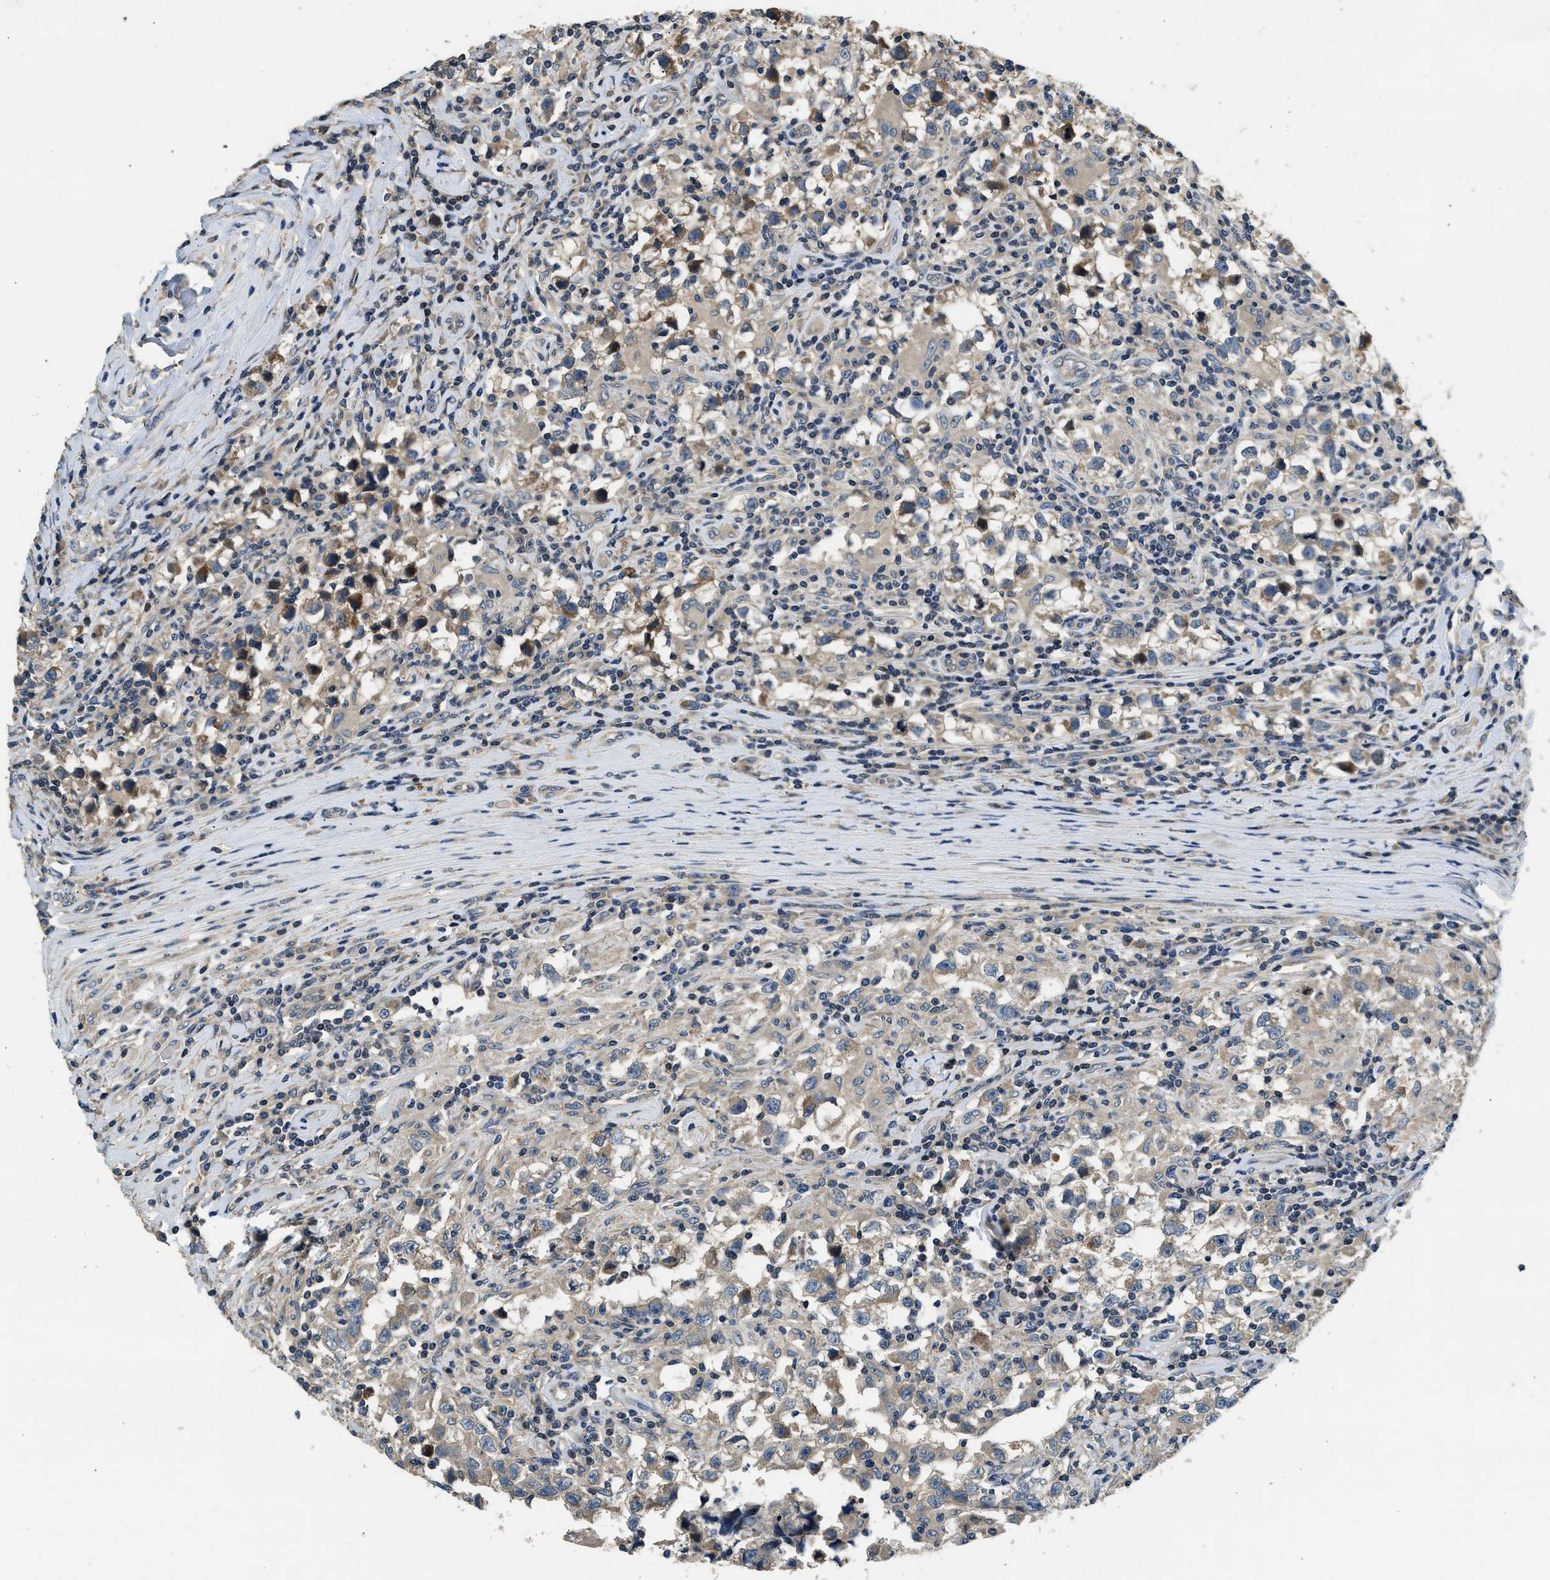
{"staining": {"intensity": "moderate", "quantity": "<25%", "location": "cytoplasmic/membranous"}, "tissue": "testis cancer", "cell_type": "Tumor cells", "image_type": "cancer", "snomed": [{"axis": "morphology", "description": "Carcinoma, Embryonal, NOS"}, {"axis": "topography", "description": "Testis"}], "caption": "Tumor cells show low levels of moderate cytoplasmic/membranous staining in approximately <25% of cells in testis cancer.", "gene": "IL3RA", "patient": {"sex": "male", "age": 21}}